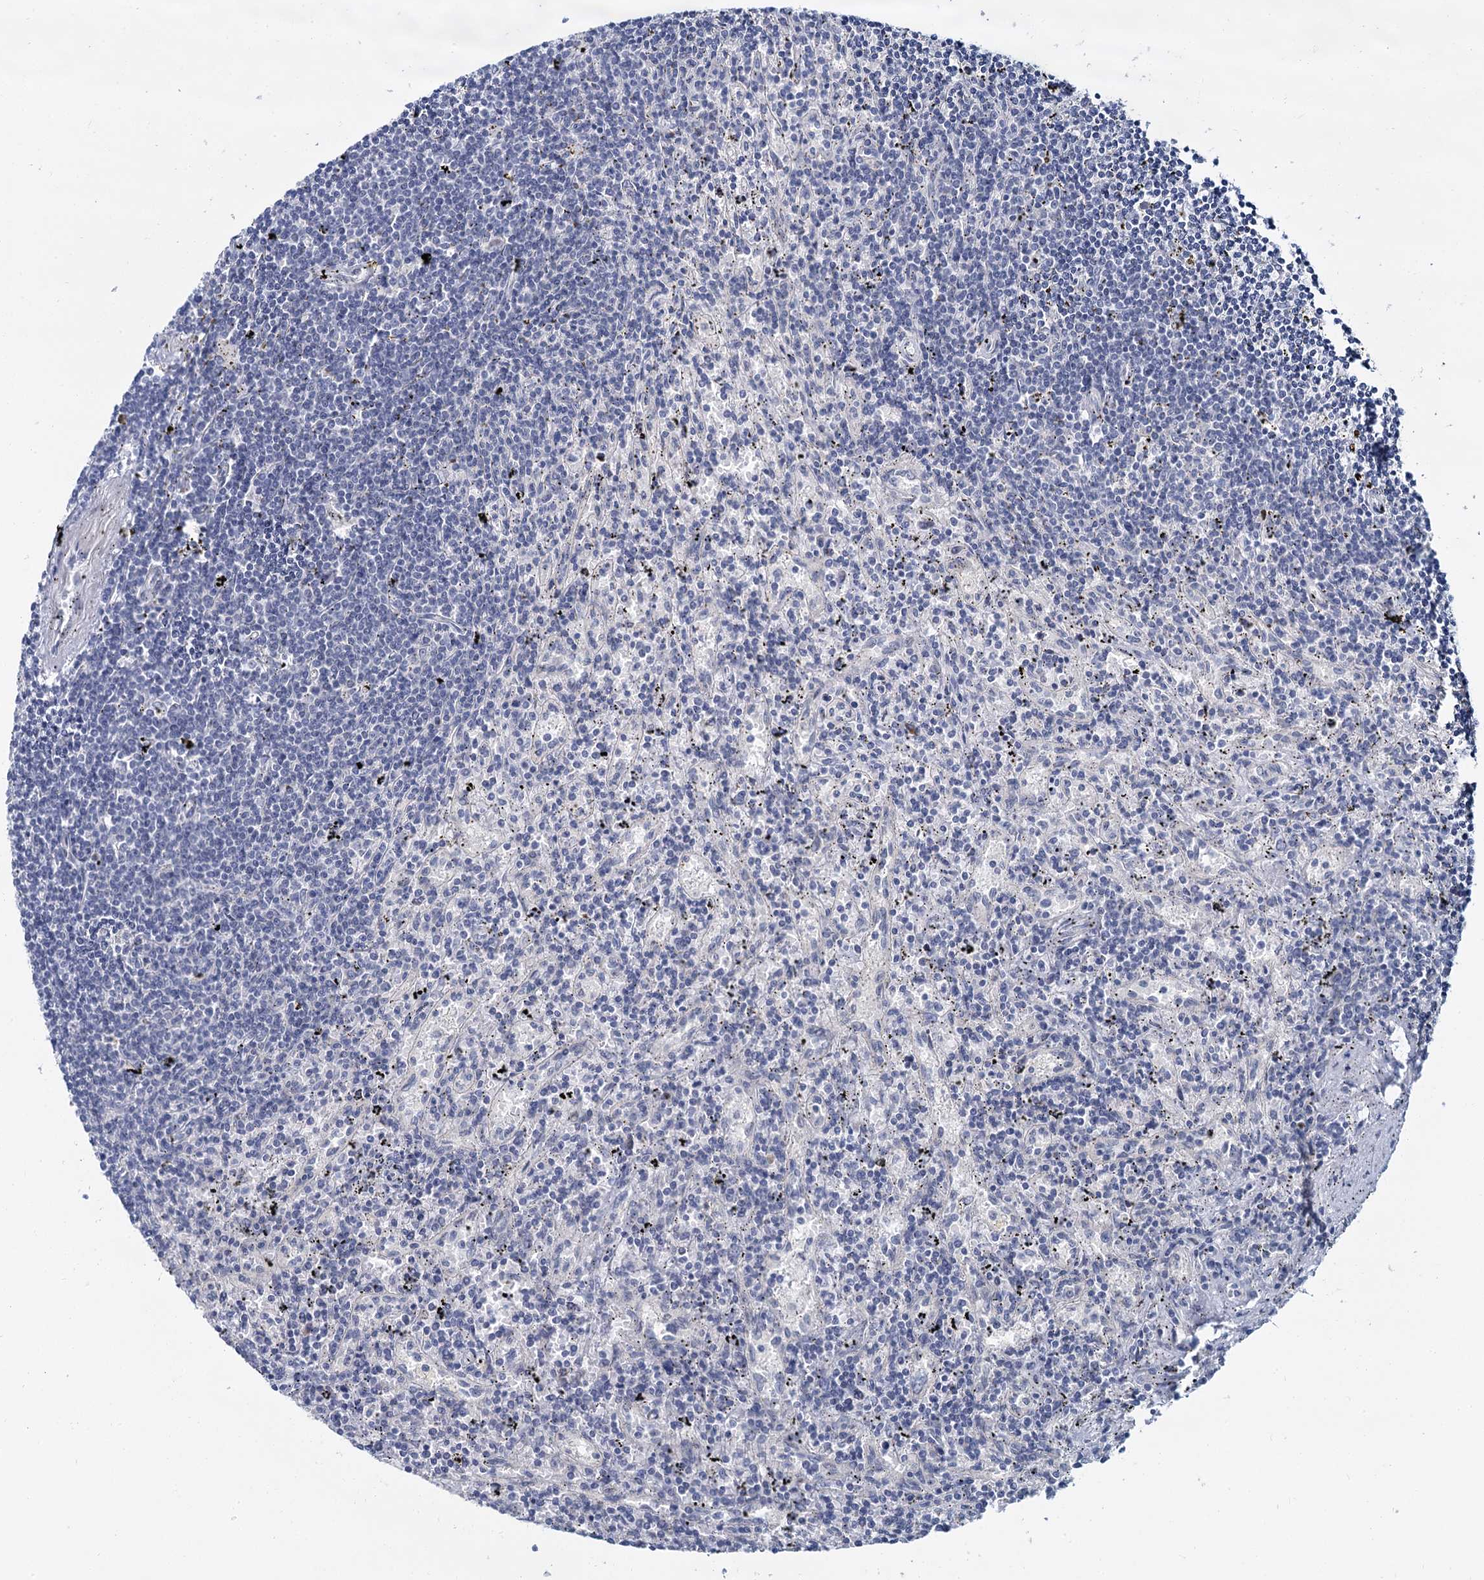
{"staining": {"intensity": "negative", "quantity": "none", "location": "none"}, "tissue": "lymphoma", "cell_type": "Tumor cells", "image_type": "cancer", "snomed": [{"axis": "morphology", "description": "Malignant lymphoma, non-Hodgkin's type, Low grade"}, {"axis": "topography", "description": "Spleen"}], "caption": "A photomicrograph of human lymphoma is negative for staining in tumor cells. The staining is performed using DAB brown chromogen with nuclei counter-stained in using hematoxylin.", "gene": "ACRBP", "patient": {"sex": "male", "age": 76}}